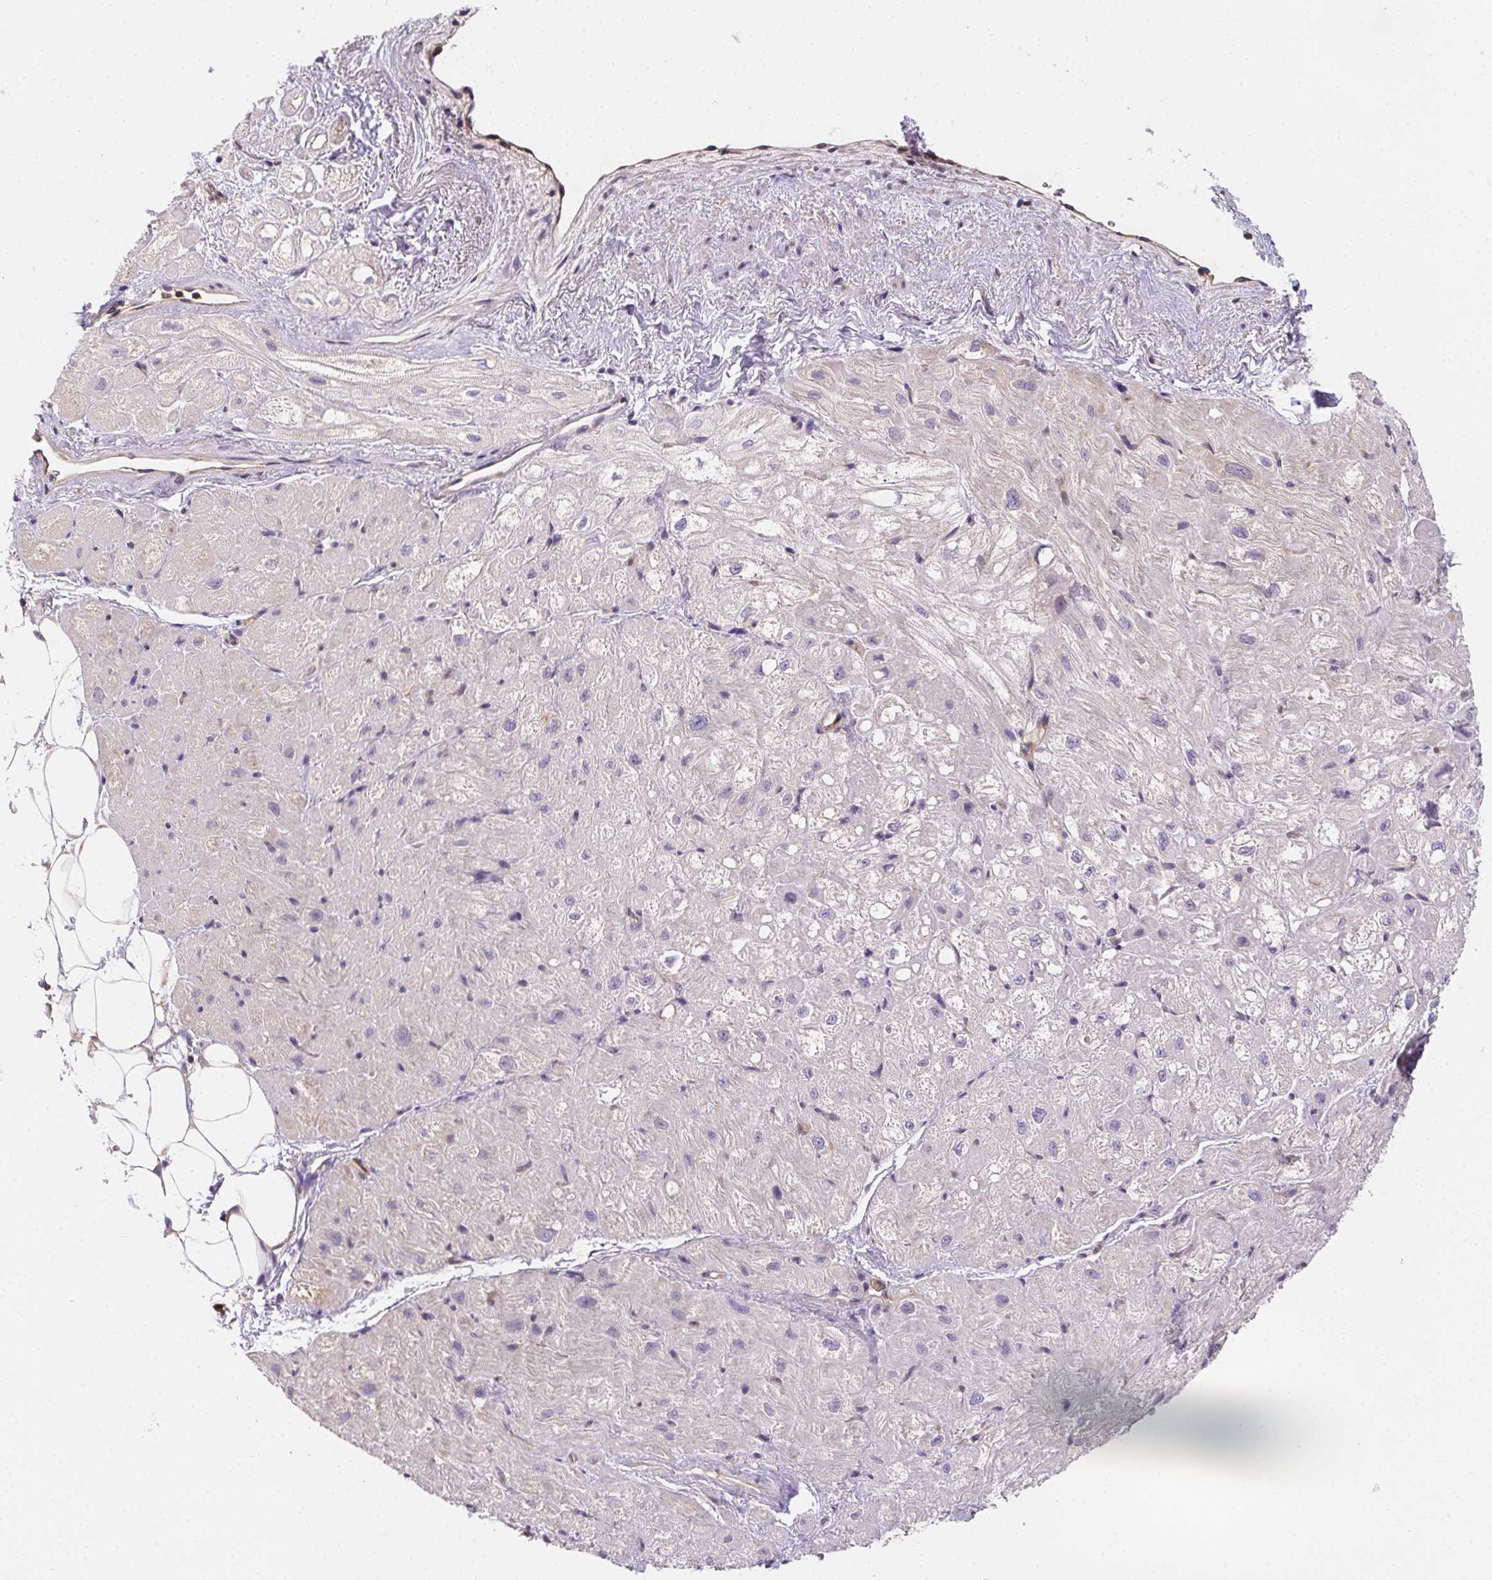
{"staining": {"intensity": "negative", "quantity": "none", "location": "none"}, "tissue": "heart muscle", "cell_type": "Cardiomyocytes", "image_type": "normal", "snomed": [{"axis": "morphology", "description": "Normal tissue, NOS"}, {"axis": "topography", "description": "Heart"}], "caption": "DAB immunohistochemical staining of benign human heart muscle demonstrates no significant expression in cardiomyocytes. (Immunohistochemistry, brightfield microscopy, high magnification).", "gene": "PRKAA1", "patient": {"sex": "female", "age": 69}}